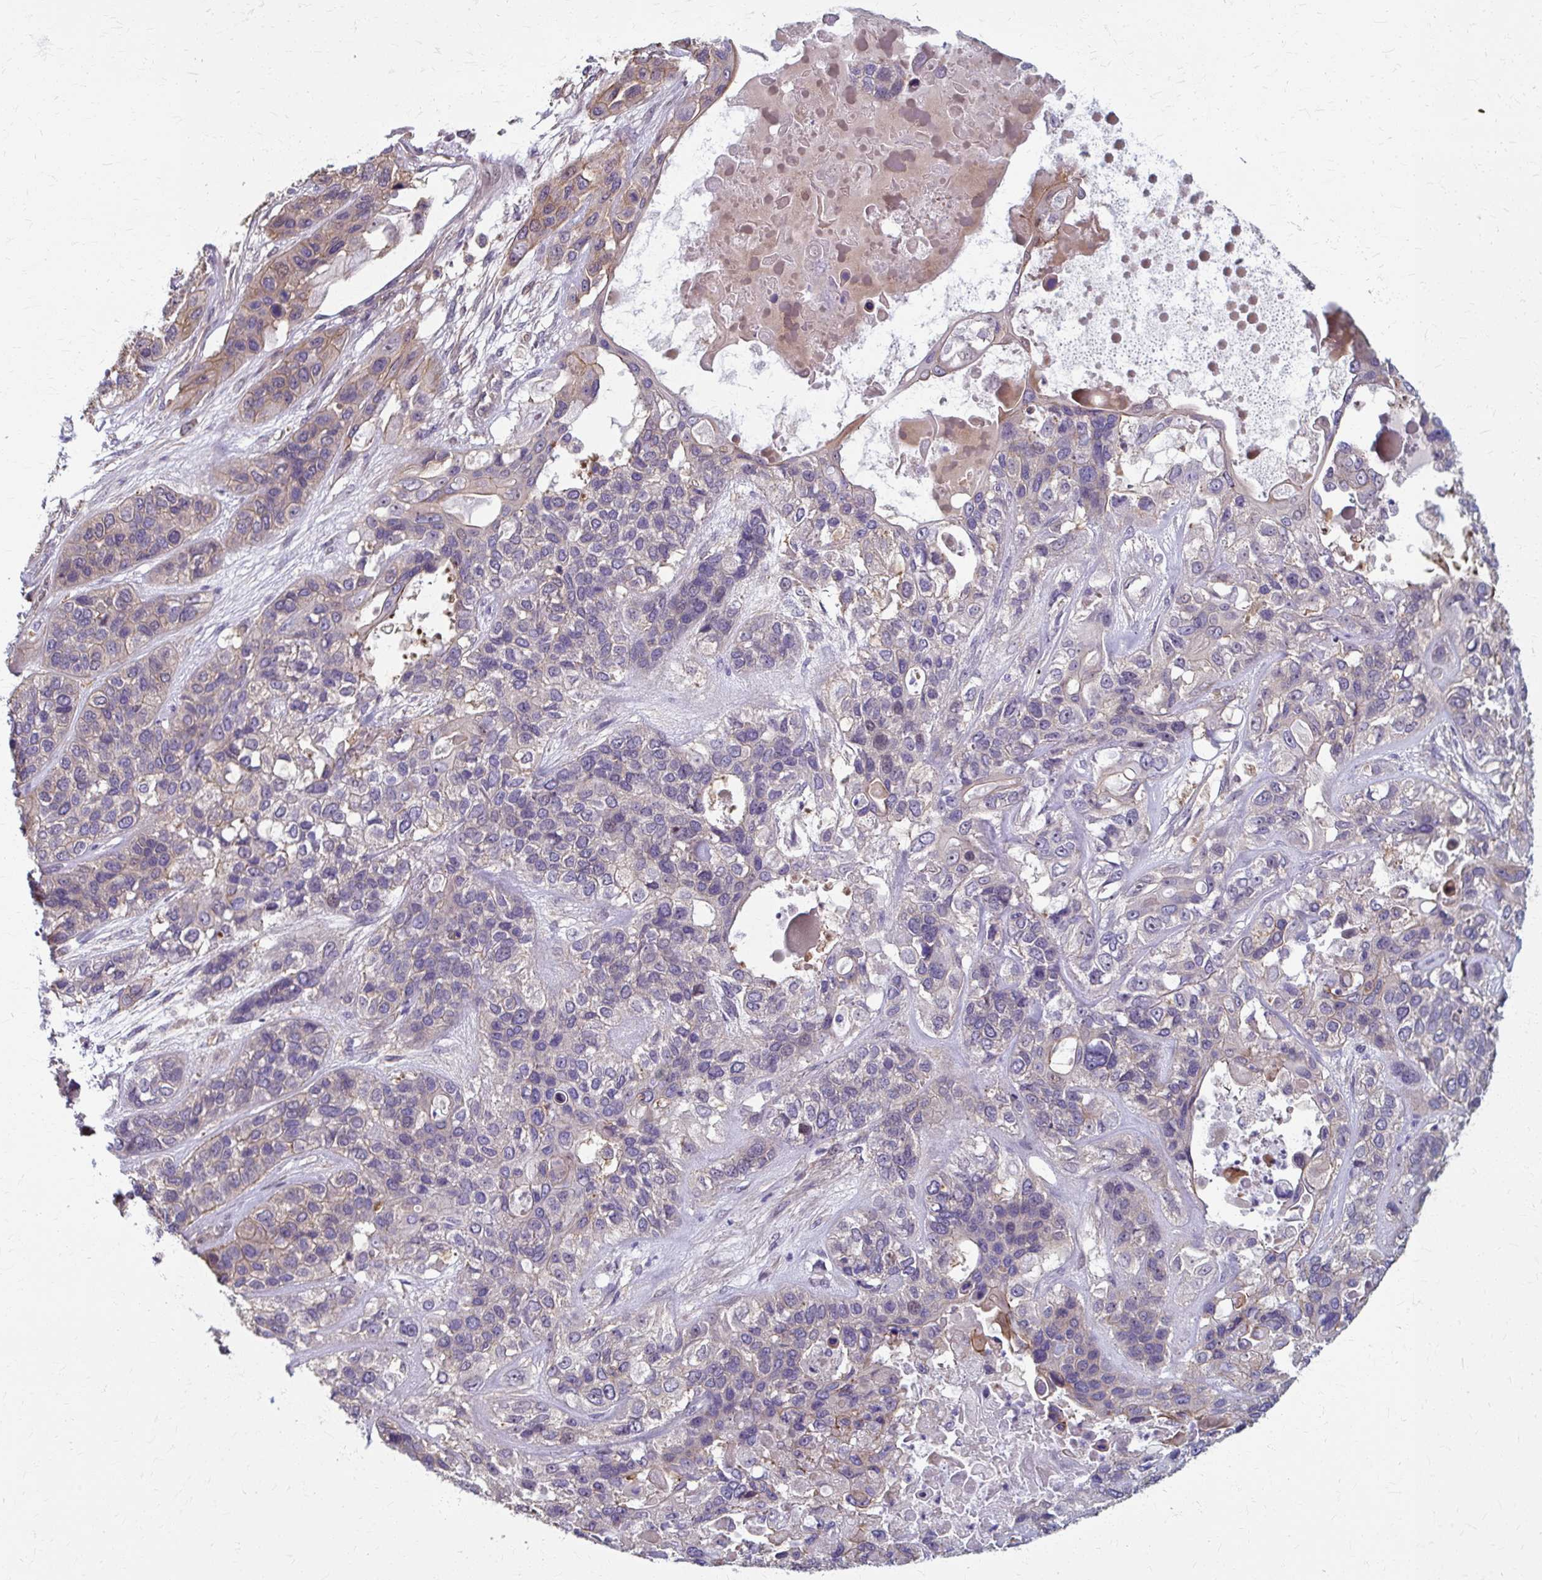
{"staining": {"intensity": "weak", "quantity": "<25%", "location": "cytoplasmic/membranous"}, "tissue": "lung cancer", "cell_type": "Tumor cells", "image_type": "cancer", "snomed": [{"axis": "morphology", "description": "Squamous cell carcinoma, NOS"}, {"axis": "topography", "description": "Lung"}], "caption": "Immunohistochemical staining of squamous cell carcinoma (lung) demonstrates no significant positivity in tumor cells.", "gene": "ZNF555", "patient": {"sex": "female", "age": 70}}